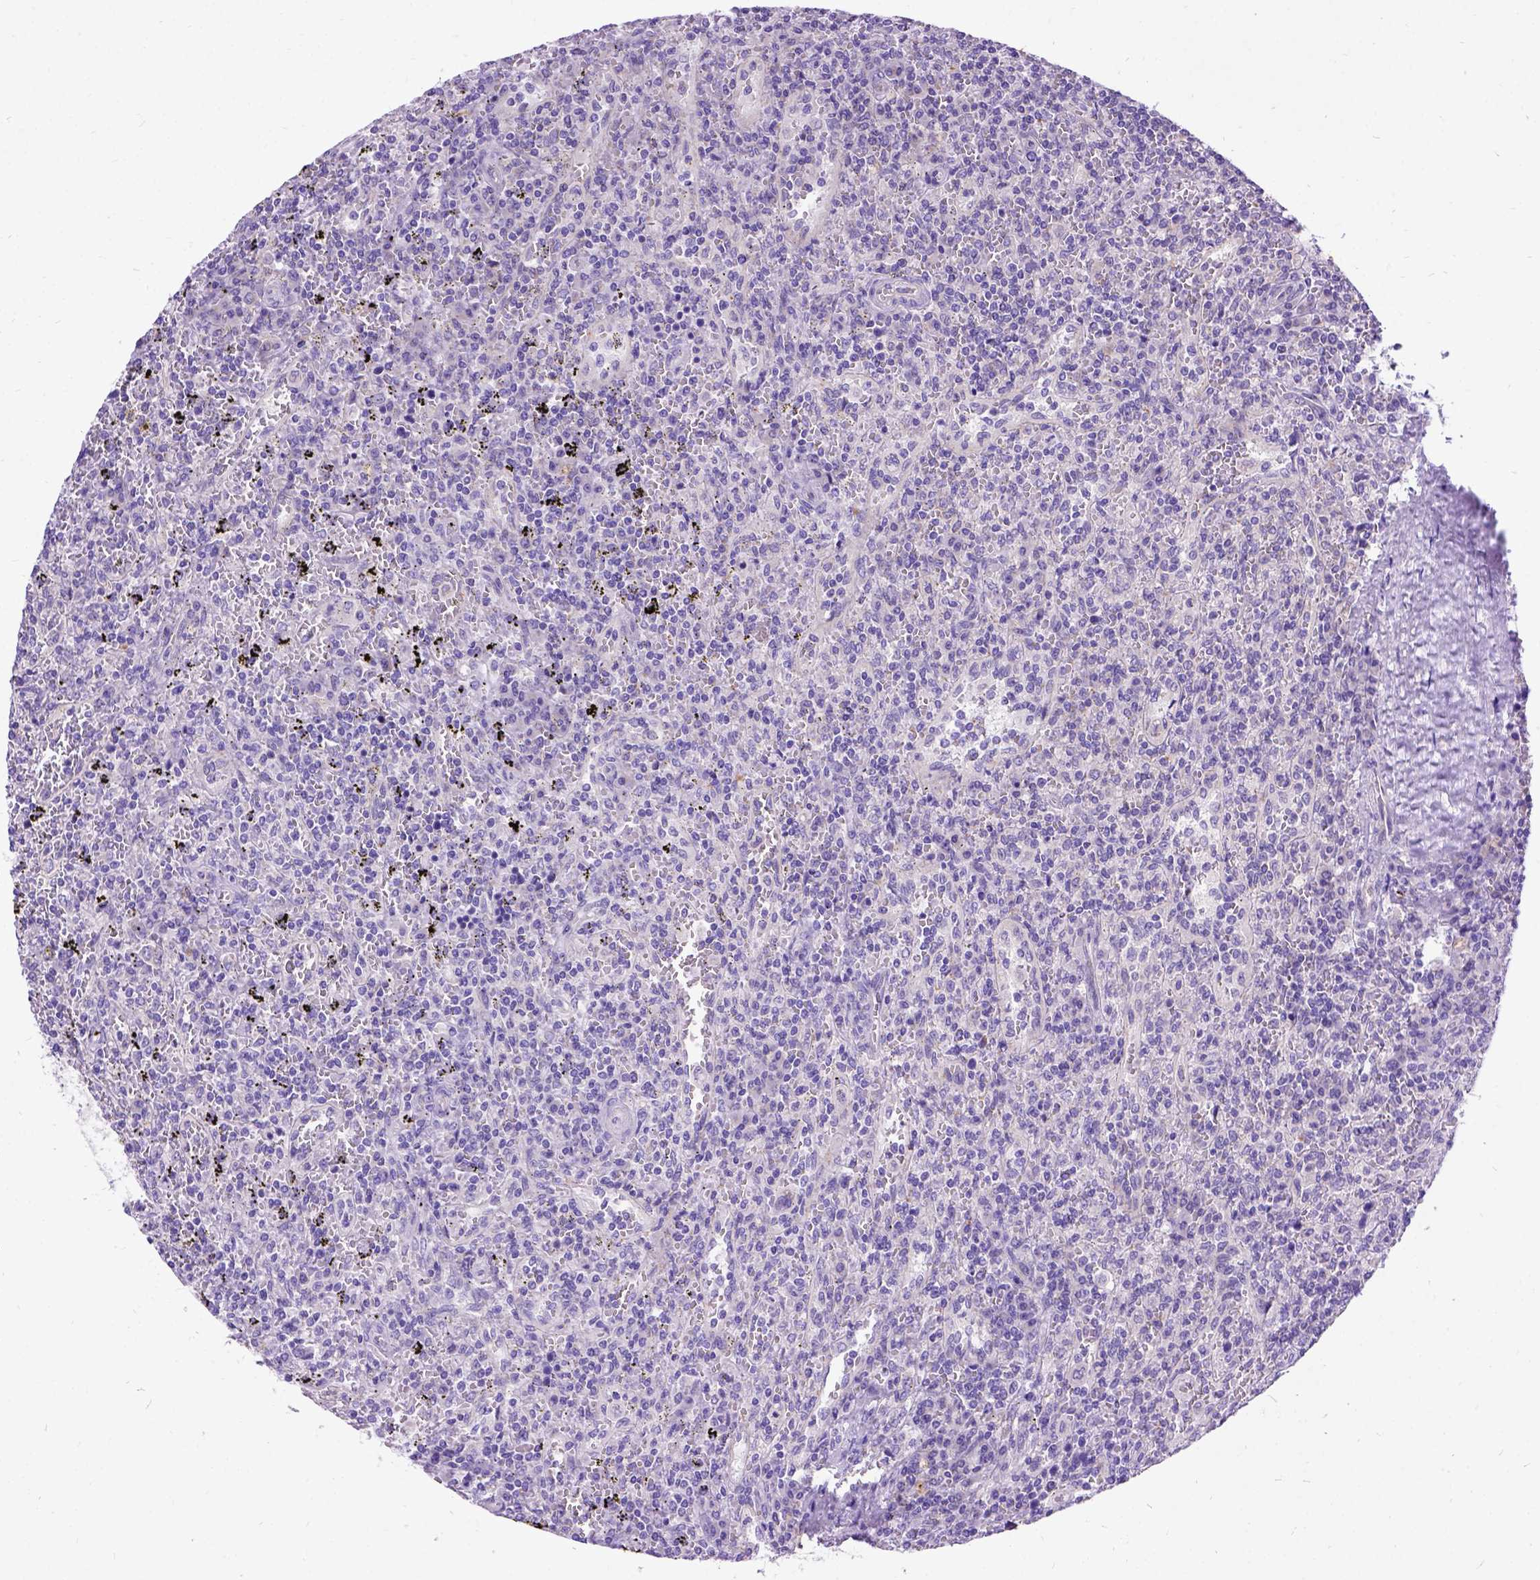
{"staining": {"intensity": "negative", "quantity": "none", "location": "none"}, "tissue": "lymphoma", "cell_type": "Tumor cells", "image_type": "cancer", "snomed": [{"axis": "morphology", "description": "Malignant lymphoma, non-Hodgkin's type, Low grade"}, {"axis": "topography", "description": "Spleen"}], "caption": "Human lymphoma stained for a protein using immunohistochemistry (IHC) demonstrates no positivity in tumor cells.", "gene": "CFAP54", "patient": {"sex": "male", "age": 62}}